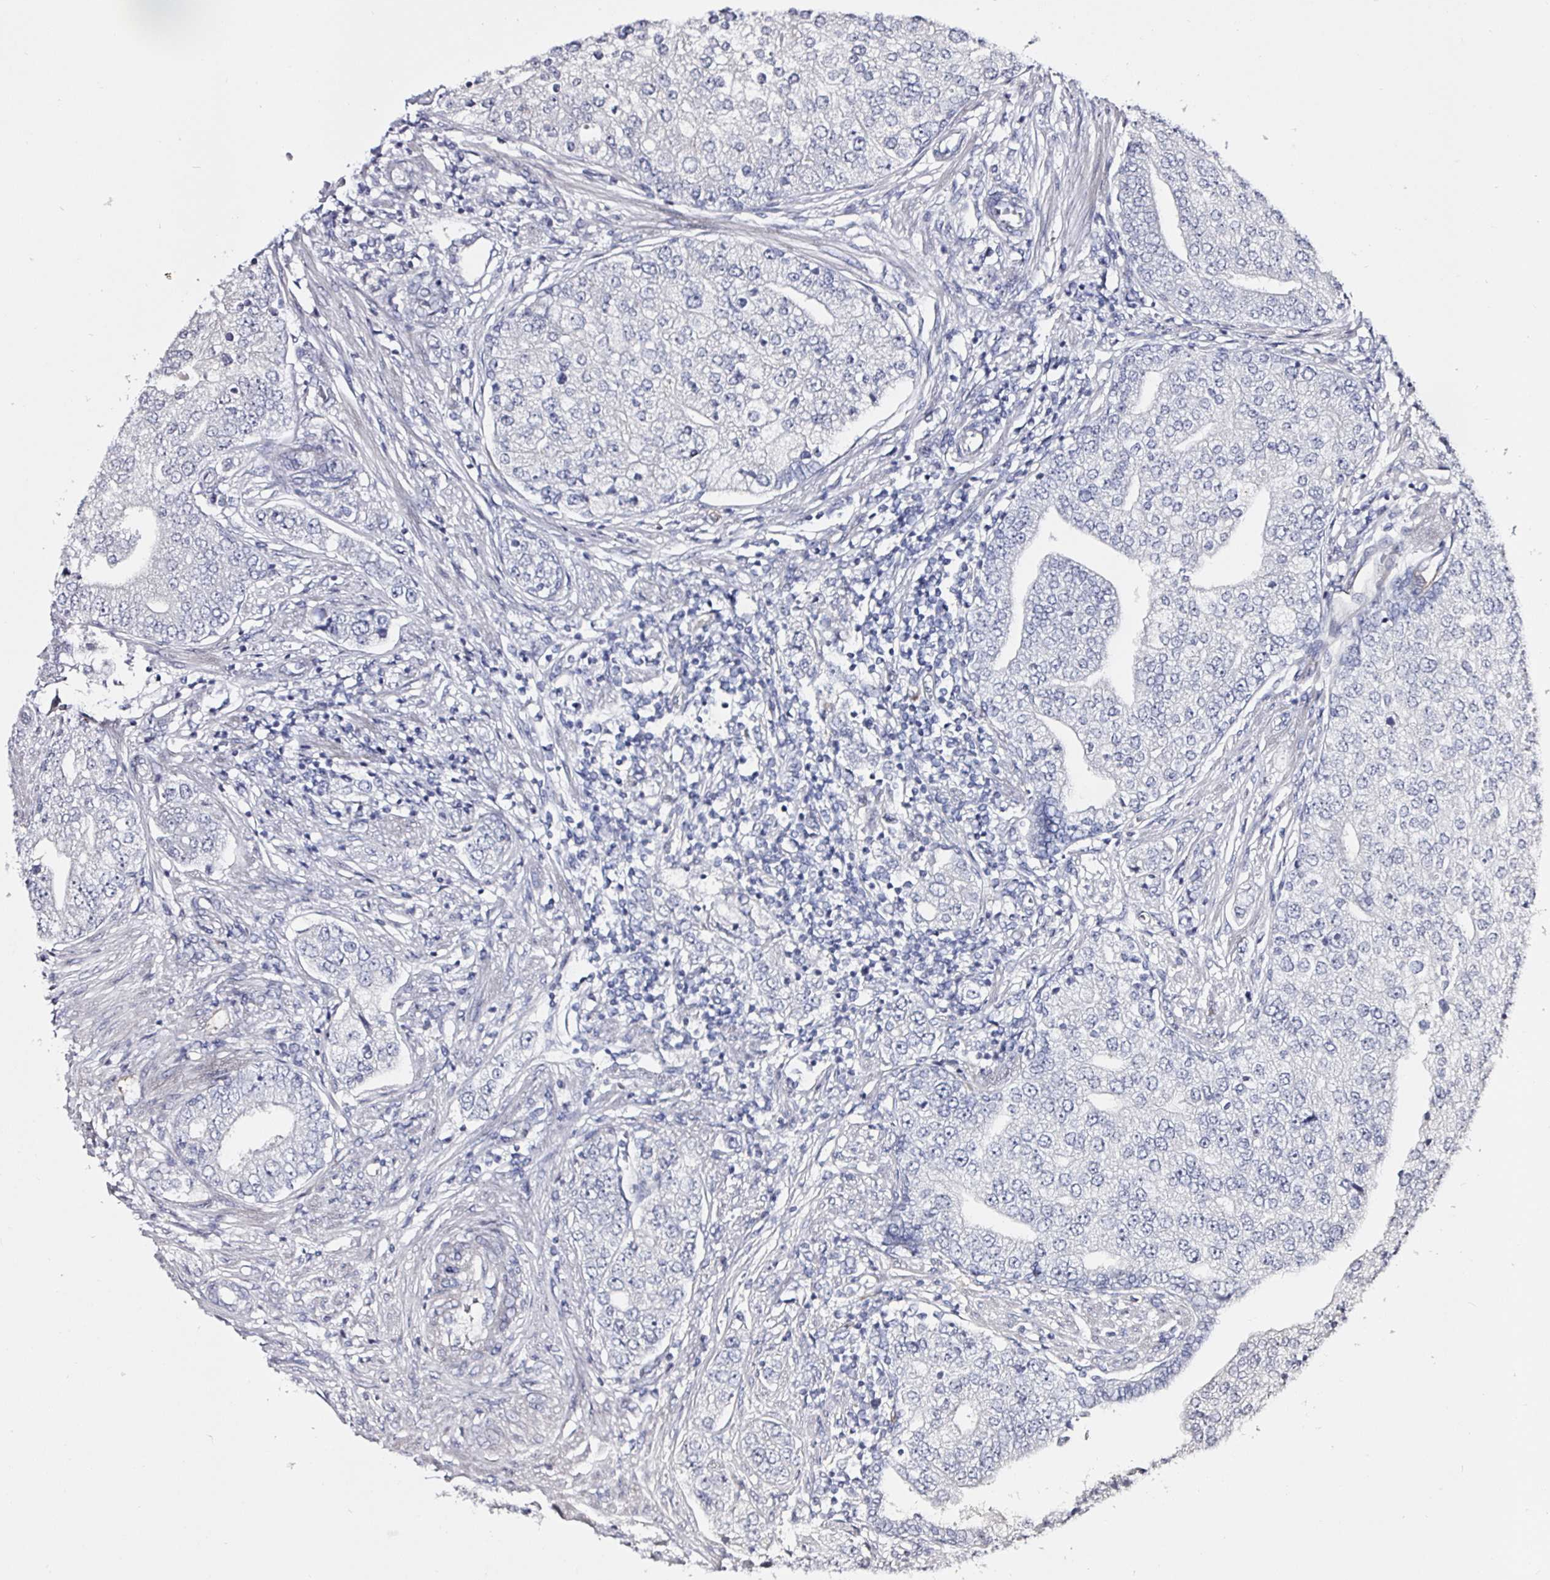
{"staining": {"intensity": "negative", "quantity": "none", "location": "none"}, "tissue": "prostate cancer", "cell_type": "Tumor cells", "image_type": "cancer", "snomed": [{"axis": "morphology", "description": "Adenocarcinoma, High grade"}, {"axis": "topography", "description": "Prostate"}], "caption": "High magnification brightfield microscopy of prostate cancer (adenocarcinoma (high-grade)) stained with DAB (3,3'-diaminobenzidine) (brown) and counterstained with hematoxylin (blue): tumor cells show no significant expression. Brightfield microscopy of immunohistochemistry (IHC) stained with DAB (brown) and hematoxylin (blue), captured at high magnification.", "gene": "ACSBG2", "patient": {"sex": "male", "age": 60}}